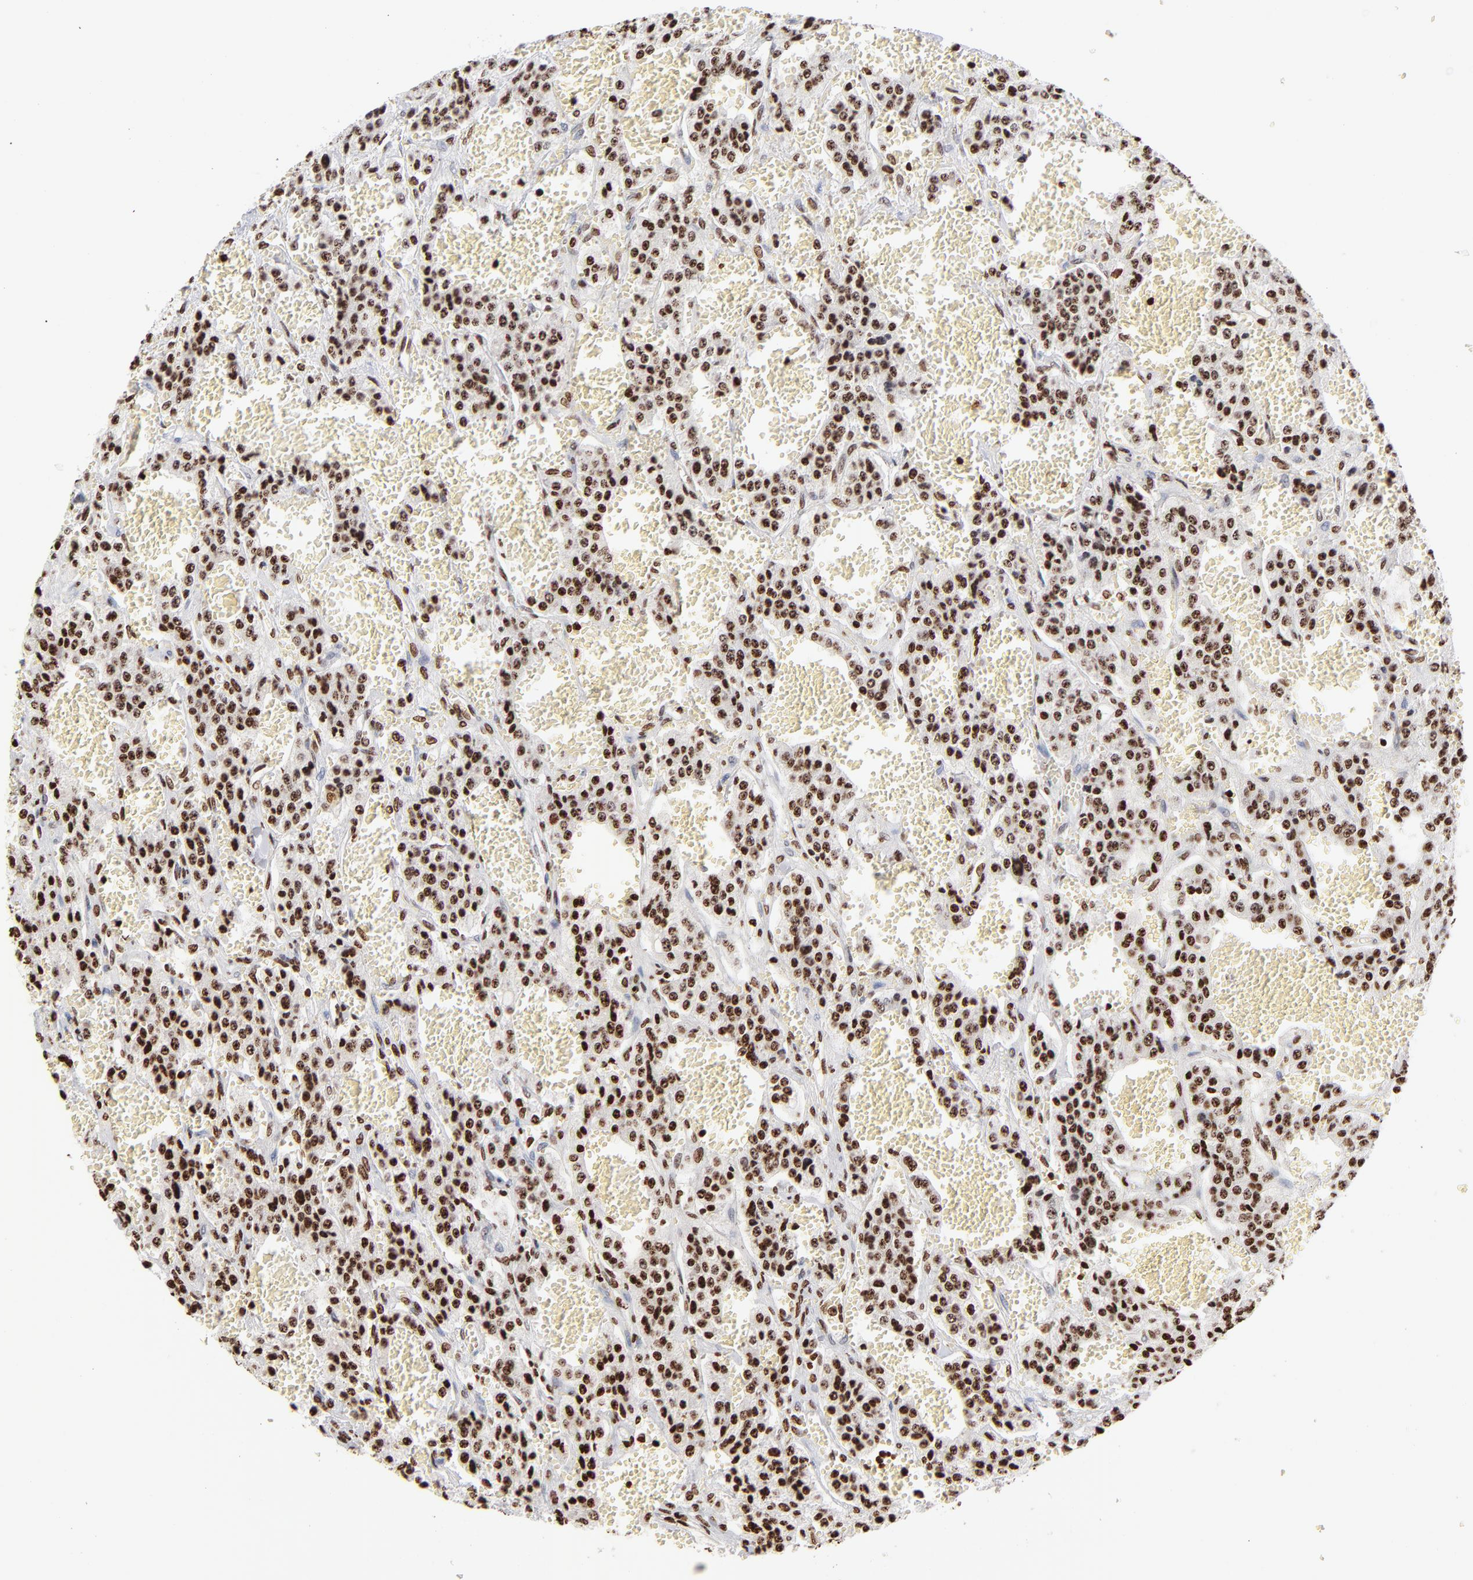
{"staining": {"intensity": "strong", "quantity": ">75%", "location": "nuclear"}, "tissue": "carcinoid", "cell_type": "Tumor cells", "image_type": "cancer", "snomed": [{"axis": "morphology", "description": "Carcinoid, malignant, NOS"}, {"axis": "topography", "description": "Small intestine"}], "caption": "Immunohistochemistry (DAB) staining of human carcinoid (malignant) reveals strong nuclear protein staining in approximately >75% of tumor cells.", "gene": "RTL4", "patient": {"sex": "male", "age": 52}}